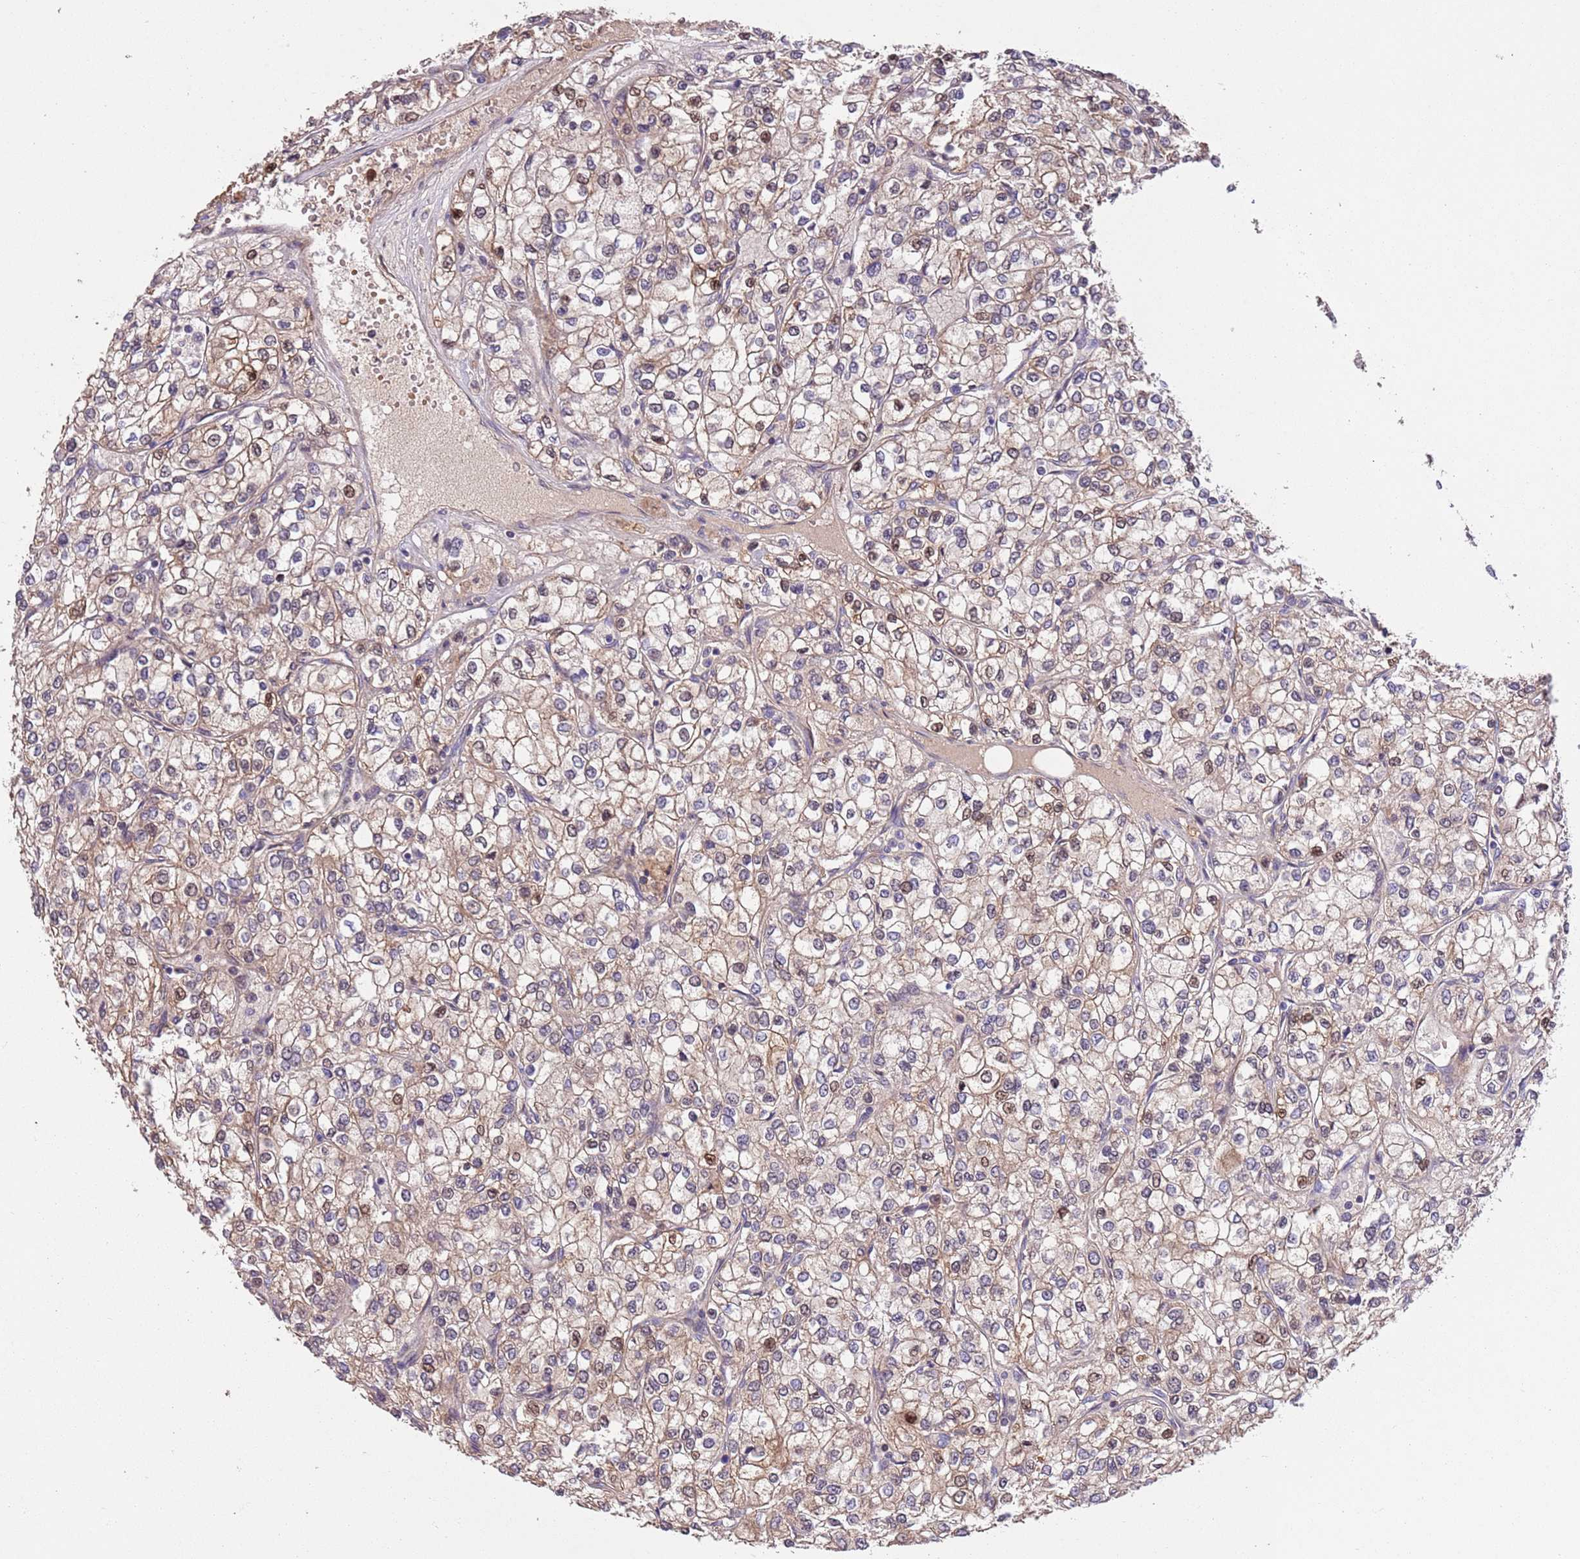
{"staining": {"intensity": "weak", "quantity": ">75%", "location": "cytoplasmic/membranous"}, "tissue": "renal cancer", "cell_type": "Tumor cells", "image_type": "cancer", "snomed": [{"axis": "morphology", "description": "Adenocarcinoma, NOS"}, {"axis": "topography", "description": "Kidney"}], "caption": "This photomicrograph displays immunohistochemistry staining of adenocarcinoma (renal), with low weak cytoplasmic/membranous positivity in approximately >75% of tumor cells.", "gene": "FAM89B", "patient": {"sex": "male", "age": 80}}